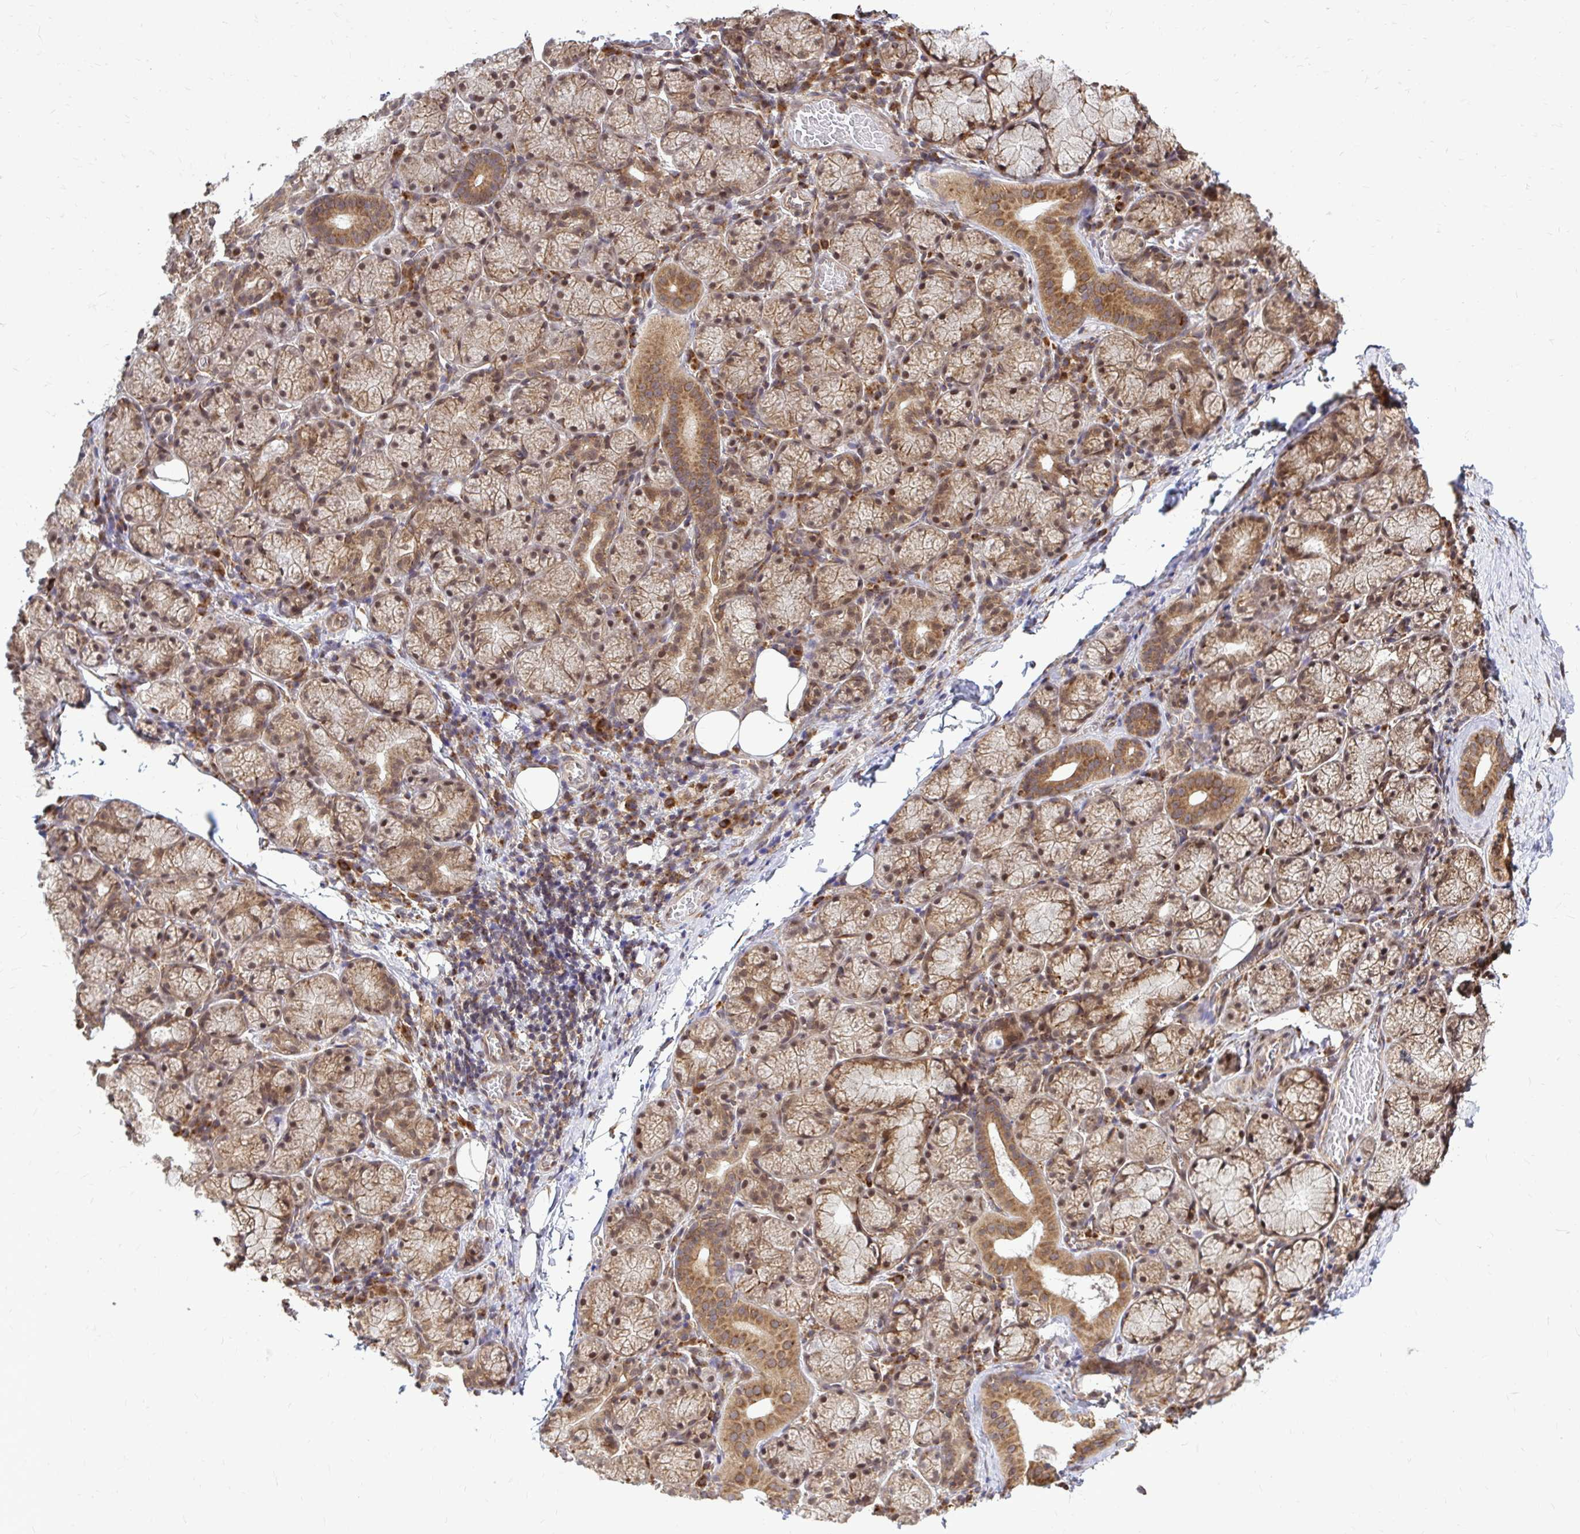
{"staining": {"intensity": "moderate", "quantity": ">75%", "location": "cytoplasmic/membranous,nuclear"}, "tissue": "salivary gland", "cell_type": "Glandular cells", "image_type": "normal", "snomed": [{"axis": "morphology", "description": "Normal tissue, NOS"}, {"axis": "topography", "description": "Salivary gland"}], "caption": "Glandular cells display medium levels of moderate cytoplasmic/membranous,nuclear expression in approximately >75% of cells in unremarkable human salivary gland.", "gene": "FMR1", "patient": {"sex": "female", "age": 24}}